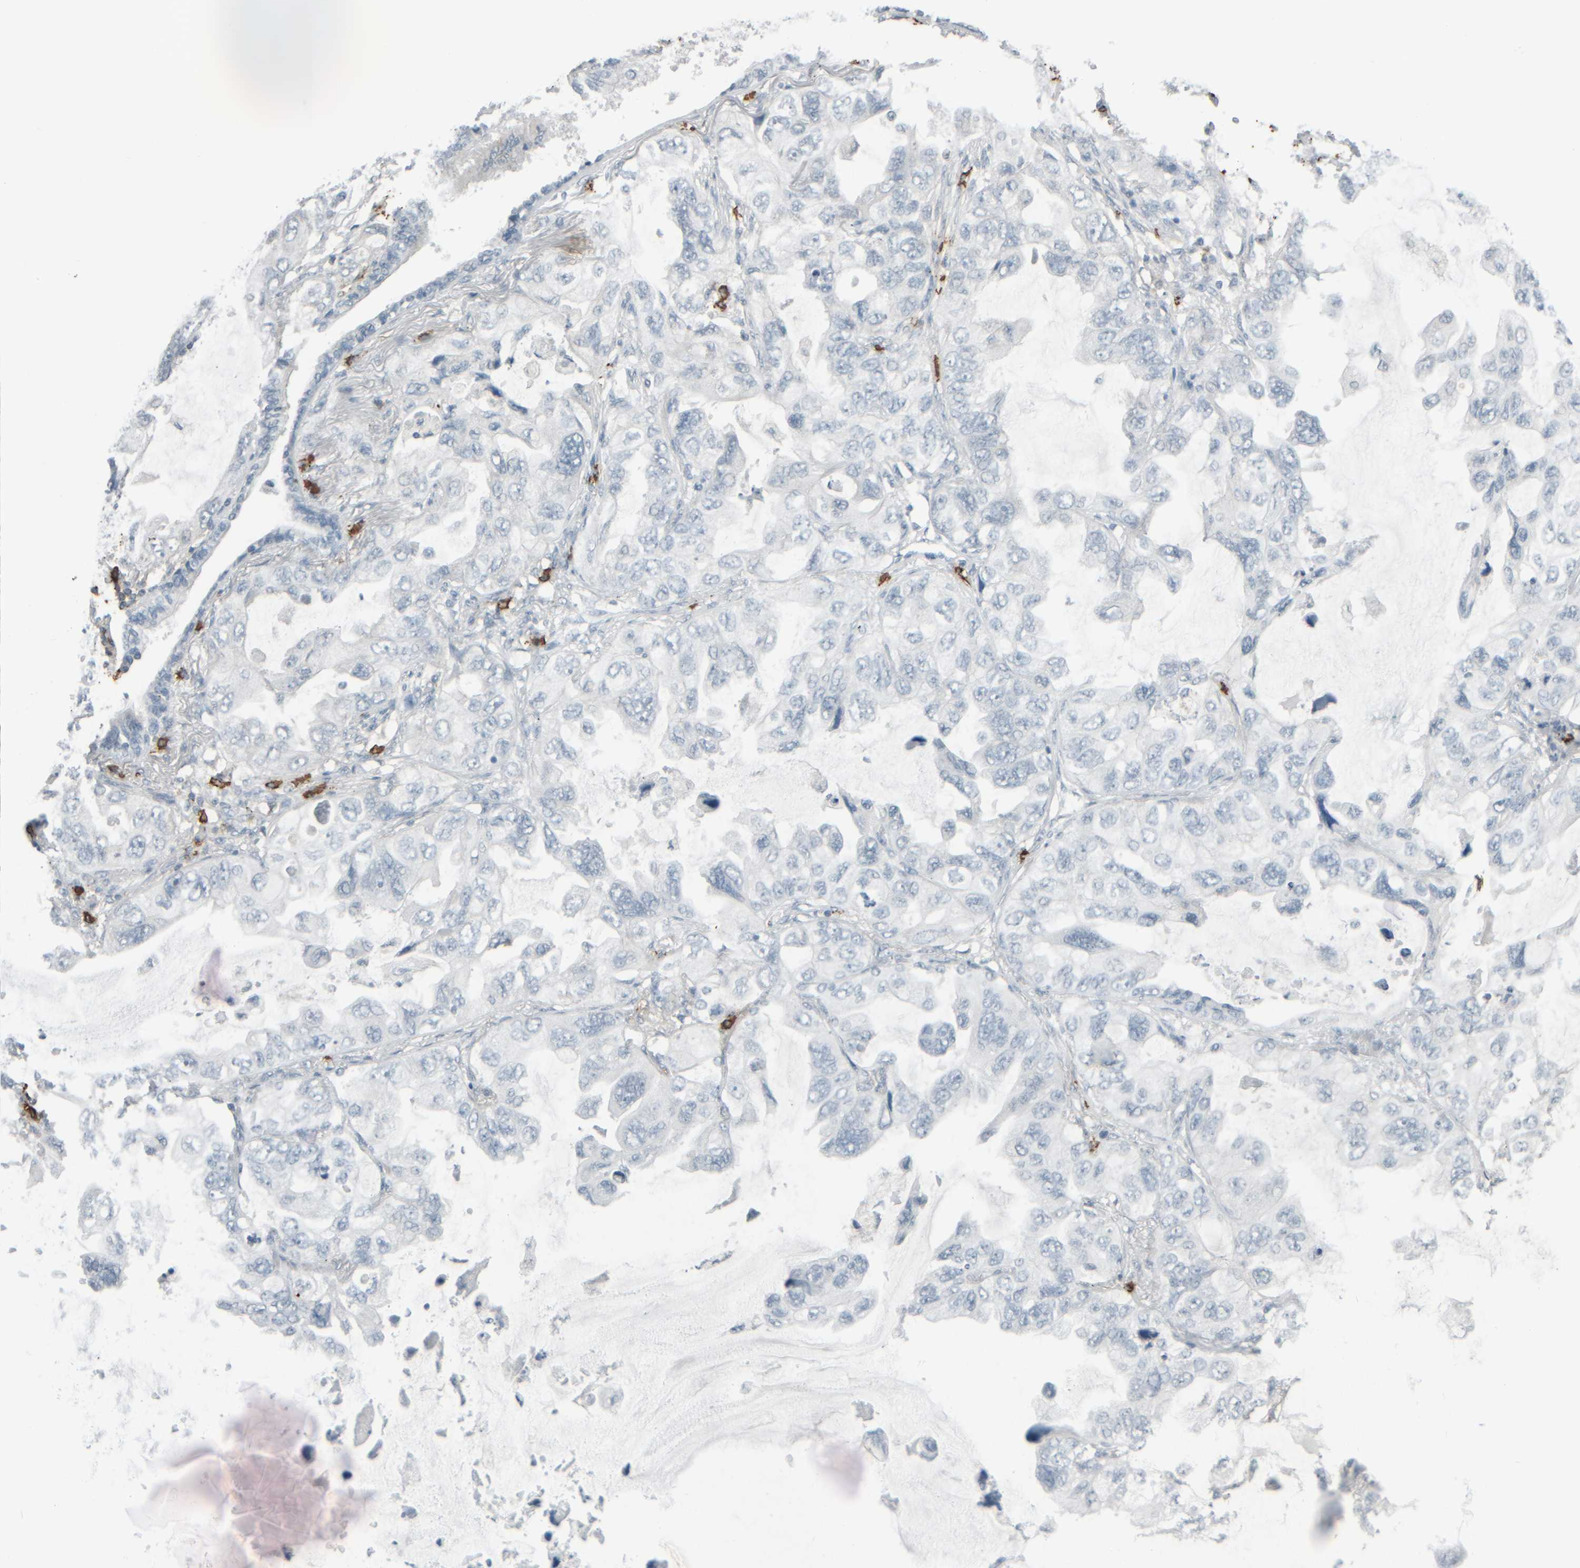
{"staining": {"intensity": "negative", "quantity": "none", "location": "none"}, "tissue": "lung cancer", "cell_type": "Tumor cells", "image_type": "cancer", "snomed": [{"axis": "morphology", "description": "Squamous cell carcinoma, NOS"}, {"axis": "topography", "description": "Lung"}], "caption": "Immunohistochemistry photomicrograph of neoplastic tissue: human lung cancer stained with DAB (3,3'-diaminobenzidine) exhibits no significant protein positivity in tumor cells.", "gene": "TPSAB1", "patient": {"sex": "female", "age": 73}}